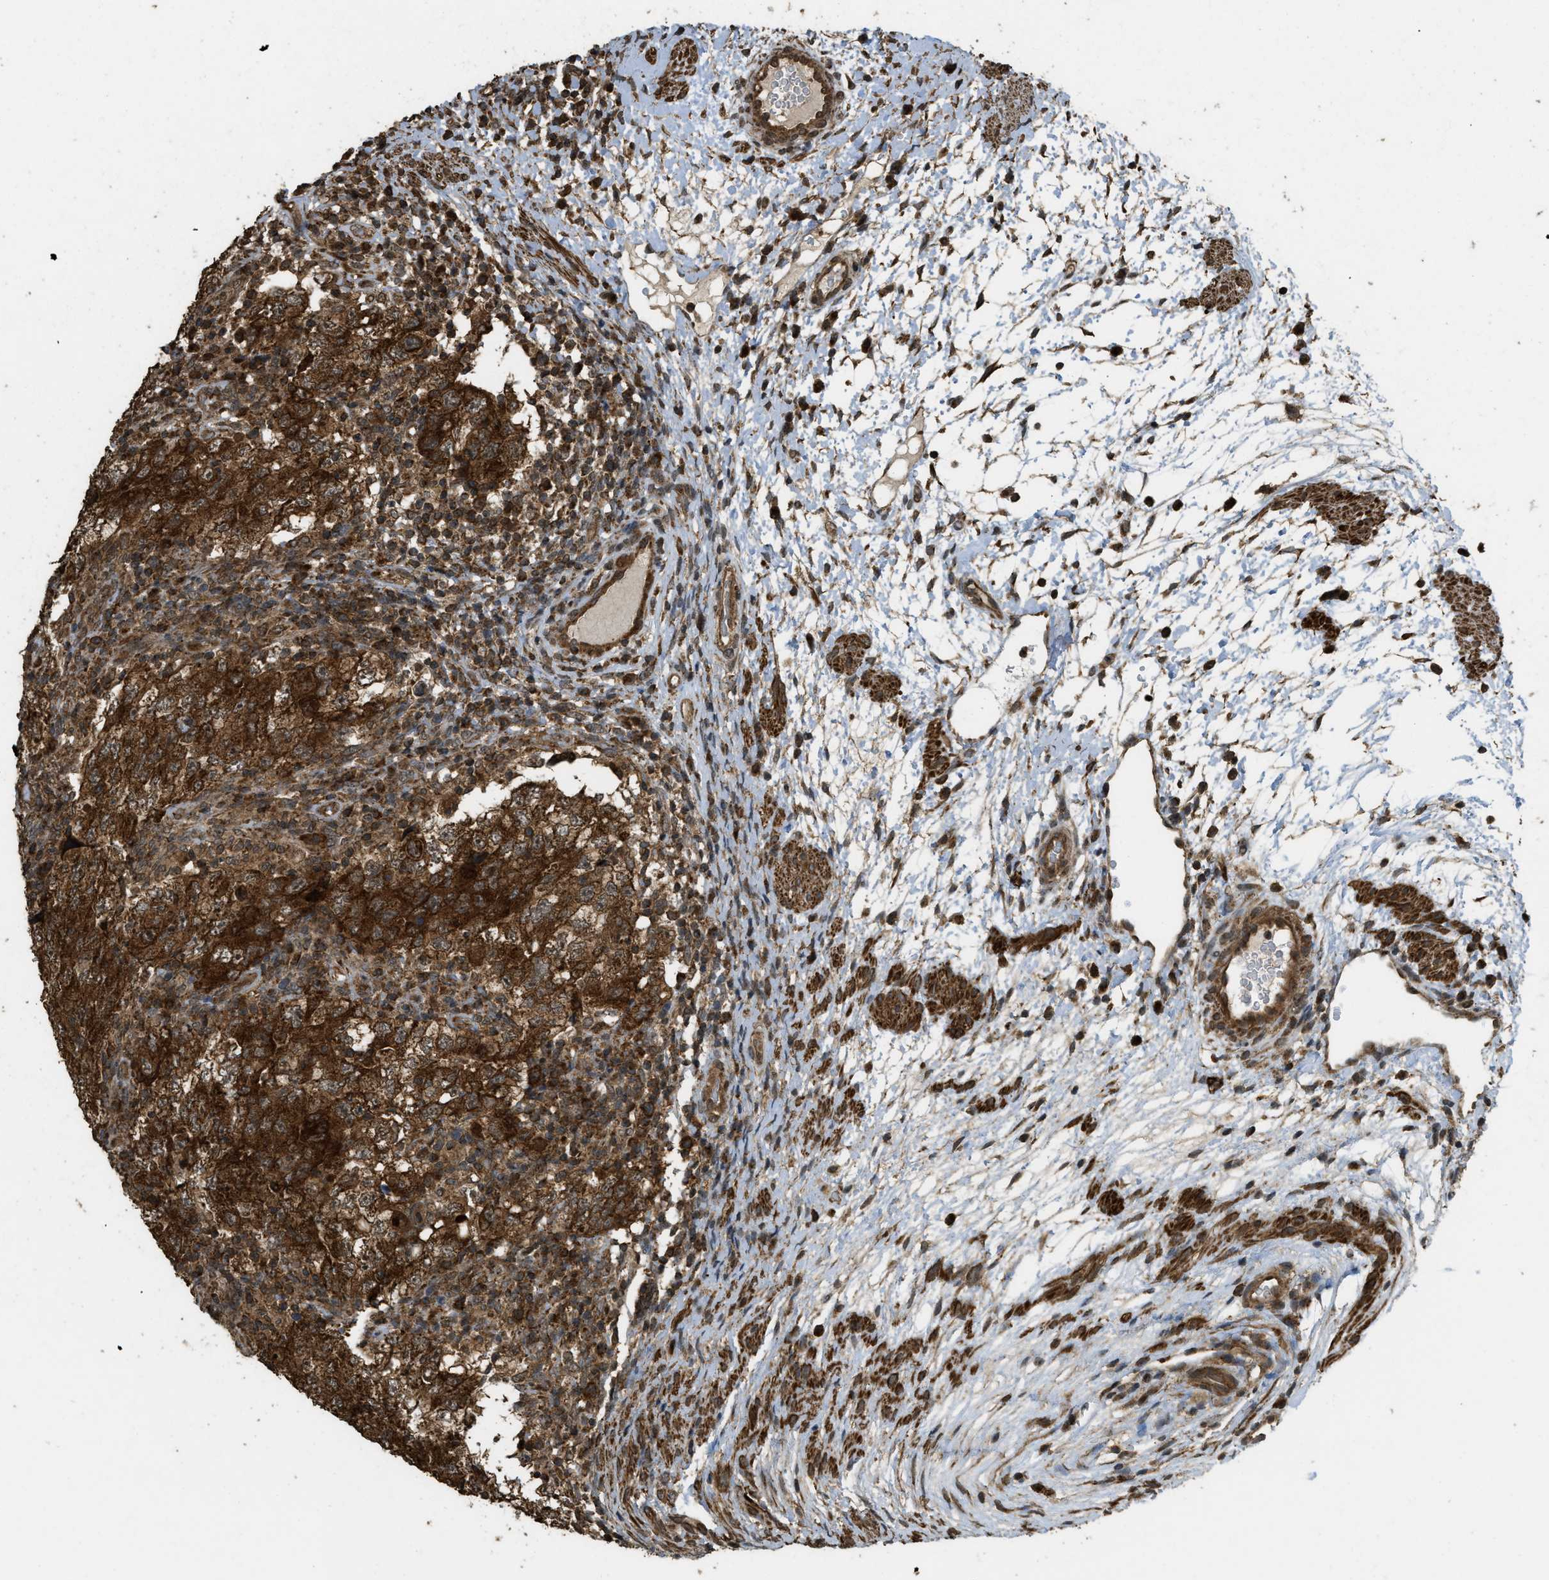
{"staining": {"intensity": "strong", "quantity": ">75%", "location": "cytoplasmic/membranous"}, "tissue": "testis cancer", "cell_type": "Tumor cells", "image_type": "cancer", "snomed": [{"axis": "morphology", "description": "Carcinoma, Embryonal, NOS"}, {"axis": "topography", "description": "Testis"}], "caption": "Testis cancer stained with immunohistochemistry (IHC) reveals strong cytoplasmic/membranous positivity in about >75% of tumor cells.", "gene": "CTPS1", "patient": {"sex": "male", "age": 26}}